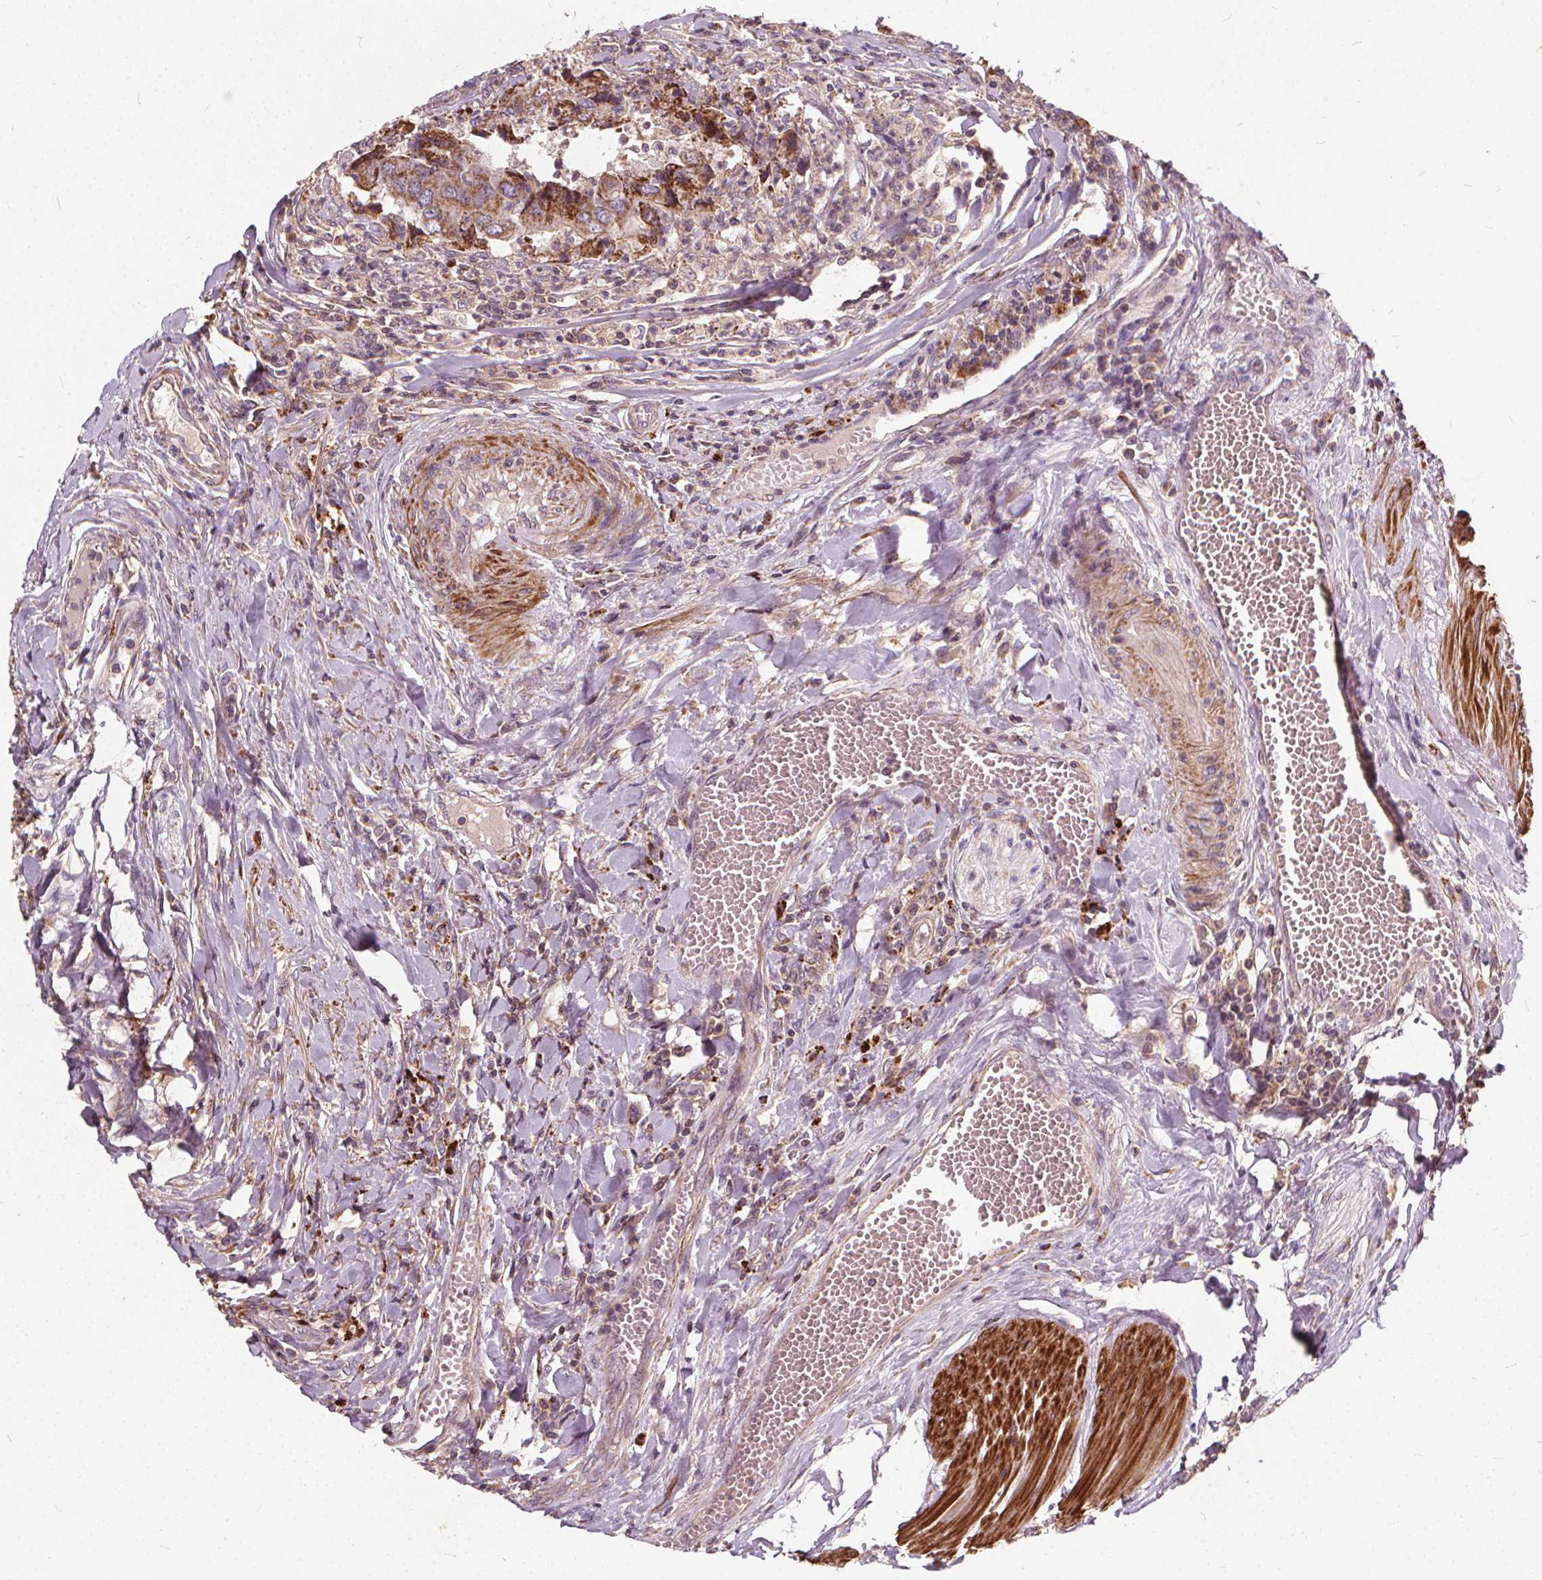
{"staining": {"intensity": "moderate", "quantity": ">75%", "location": "cytoplasmic/membranous"}, "tissue": "colorectal cancer", "cell_type": "Tumor cells", "image_type": "cancer", "snomed": [{"axis": "morphology", "description": "Adenocarcinoma, NOS"}, {"axis": "topography", "description": "Colon"}], "caption": "Approximately >75% of tumor cells in human colorectal cancer (adenocarcinoma) reveal moderate cytoplasmic/membranous protein positivity as visualized by brown immunohistochemical staining.", "gene": "ORAI2", "patient": {"sex": "female", "age": 67}}